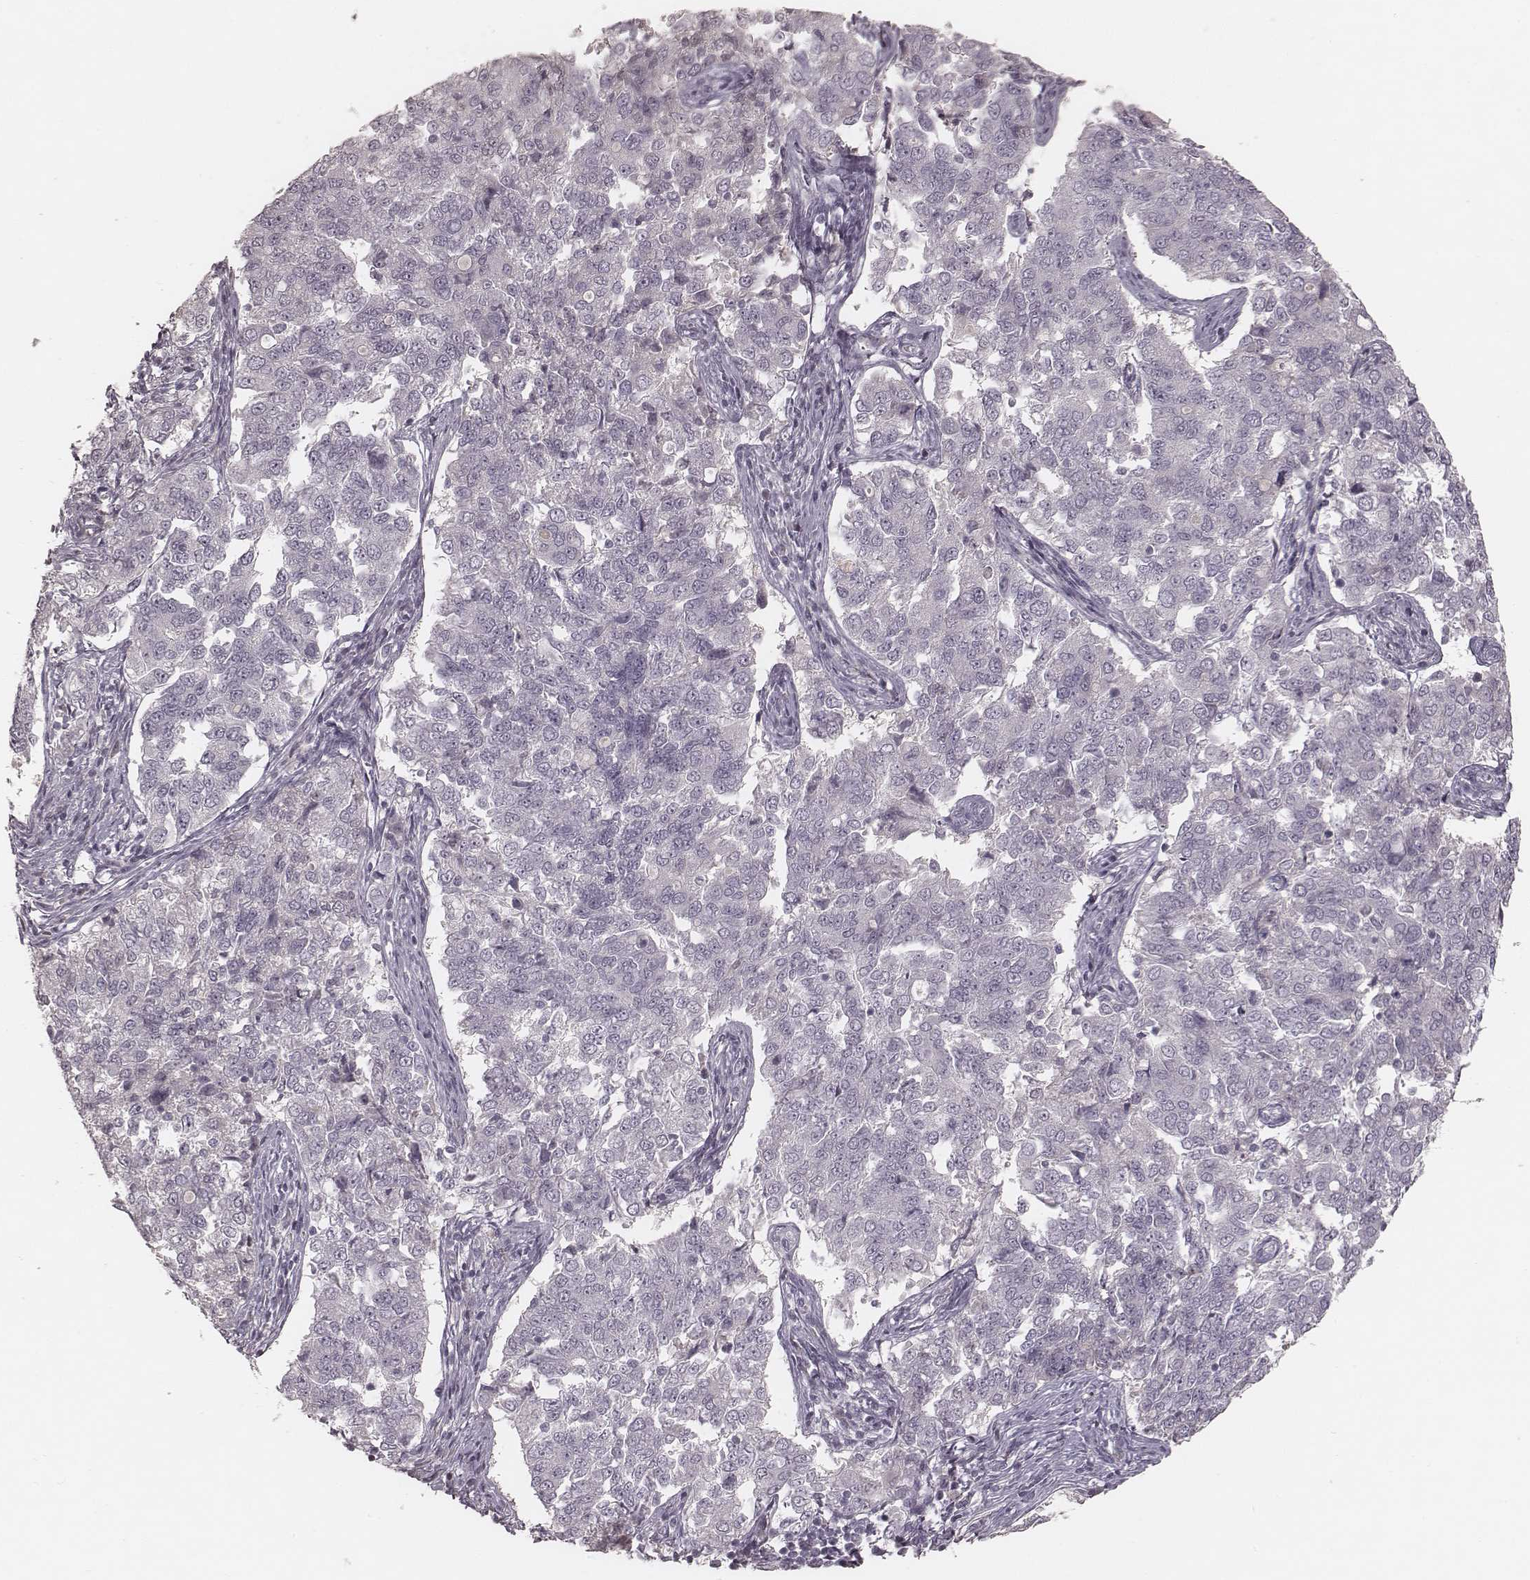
{"staining": {"intensity": "negative", "quantity": "none", "location": "none"}, "tissue": "endometrial cancer", "cell_type": "Tumor cells", "image_type": "cancer", "snomed": [{"axis": "morphology", "description": "Adenocarcinoma, NOS"}, {"axis": "topography", "description": "Endometrium"}], "caption": "Immunohistochemistry image of adenocarcinoma (endometrial) stained for a protein (brown), which shows no expression in tumor cells. The staining is performed using DAB brown chromogen with nuclei counter-stained in using hematoxylin.", "gene": "SMIM24", "patient": {"sex": "female", "age": 43}}